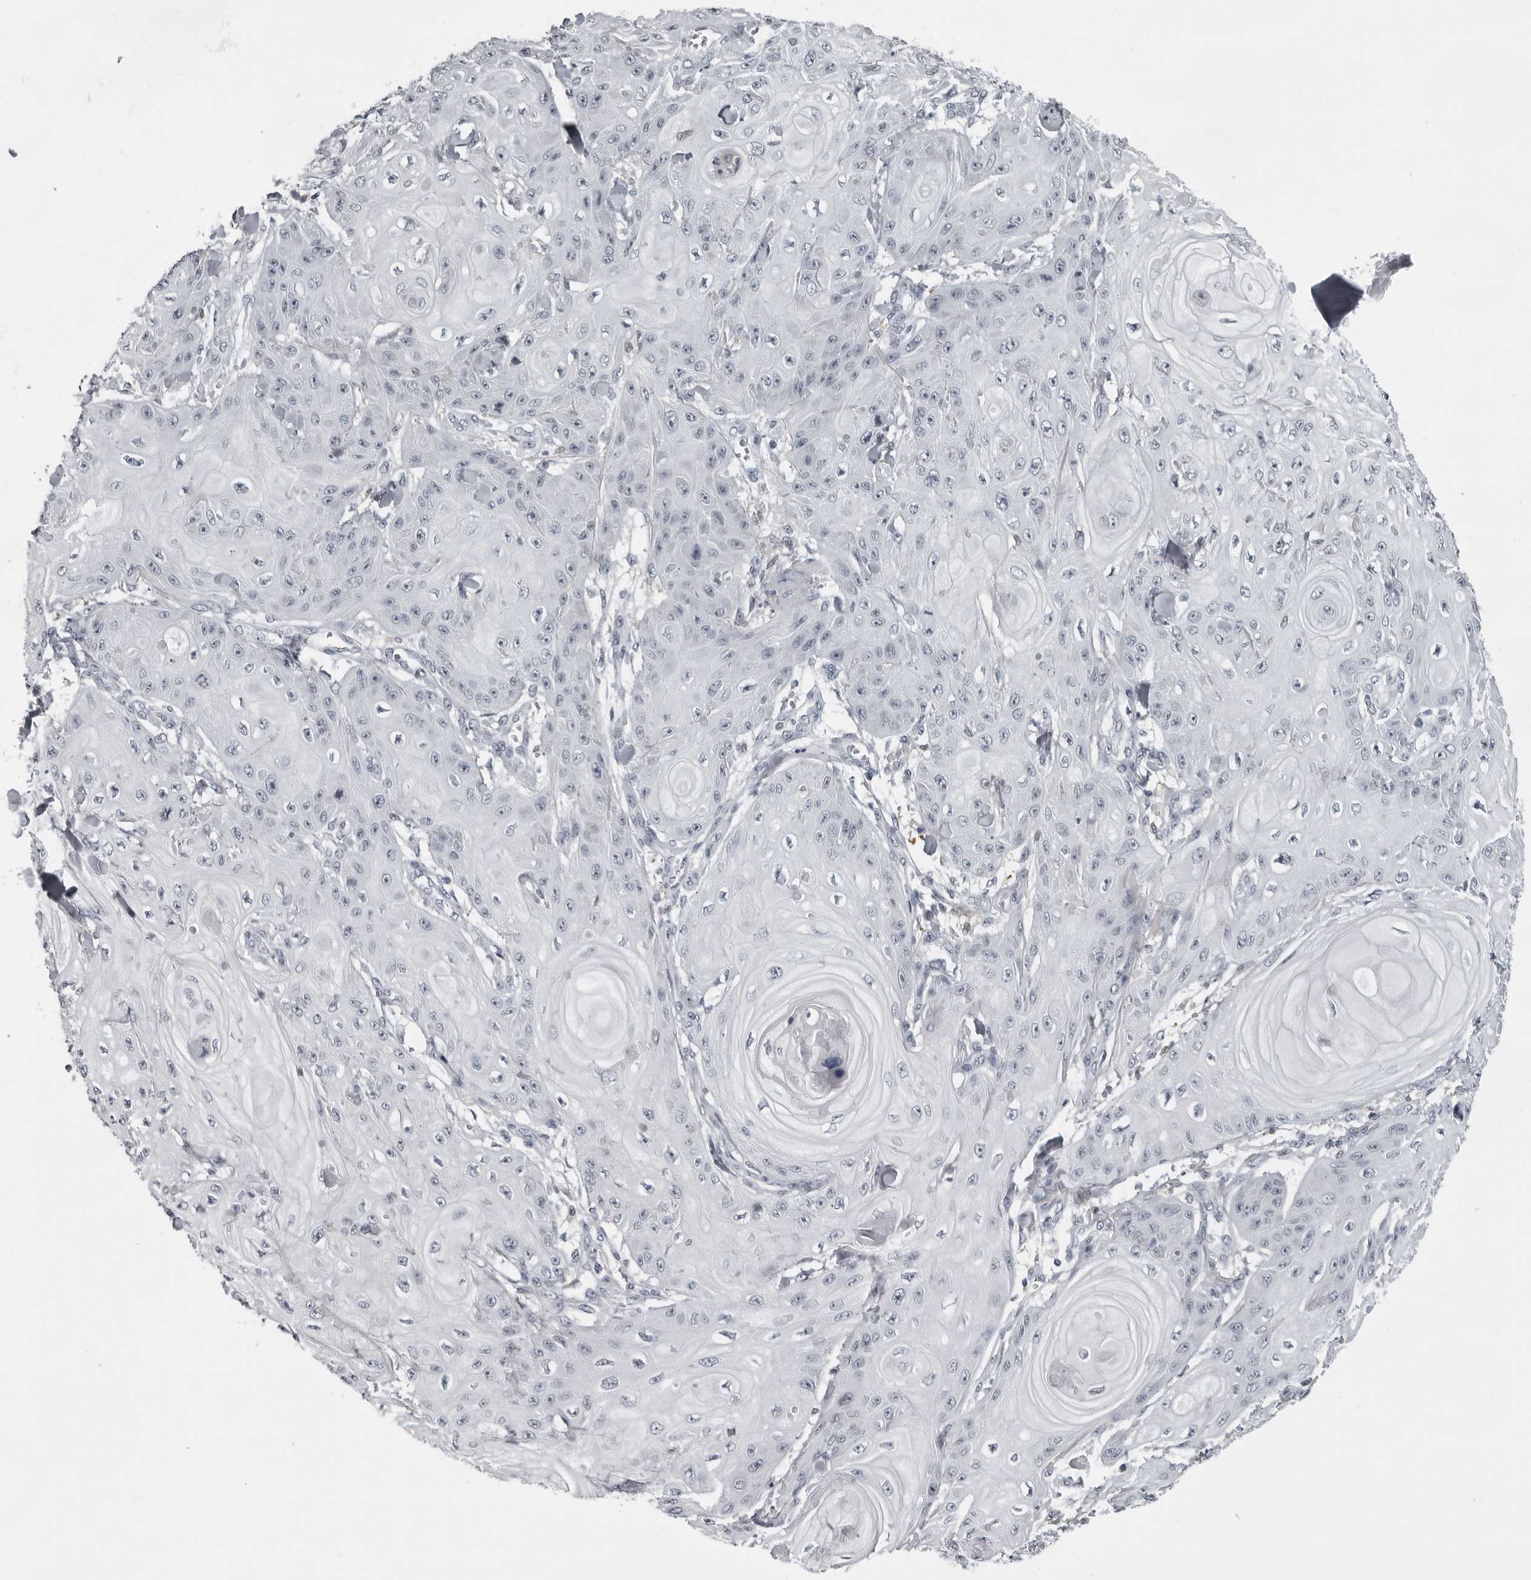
{"staining": {"intensity": "negative", "quantity": "none", "location": "none"}, "tissue": "skin cancer", "cell_type": "Tumor cells", "image_type": "cancer", "snomed": [{"axis": "morphology", "description": "Squamous cell carcinoma, NOS"}, {"axis": "topography", "description": "Skin"}], "caption": "There is no significant positivity in tumor cells of squamous cell carcinoma (skin).", "gene": "LZIC", "patient": {"sex": "male", "age": 74}}